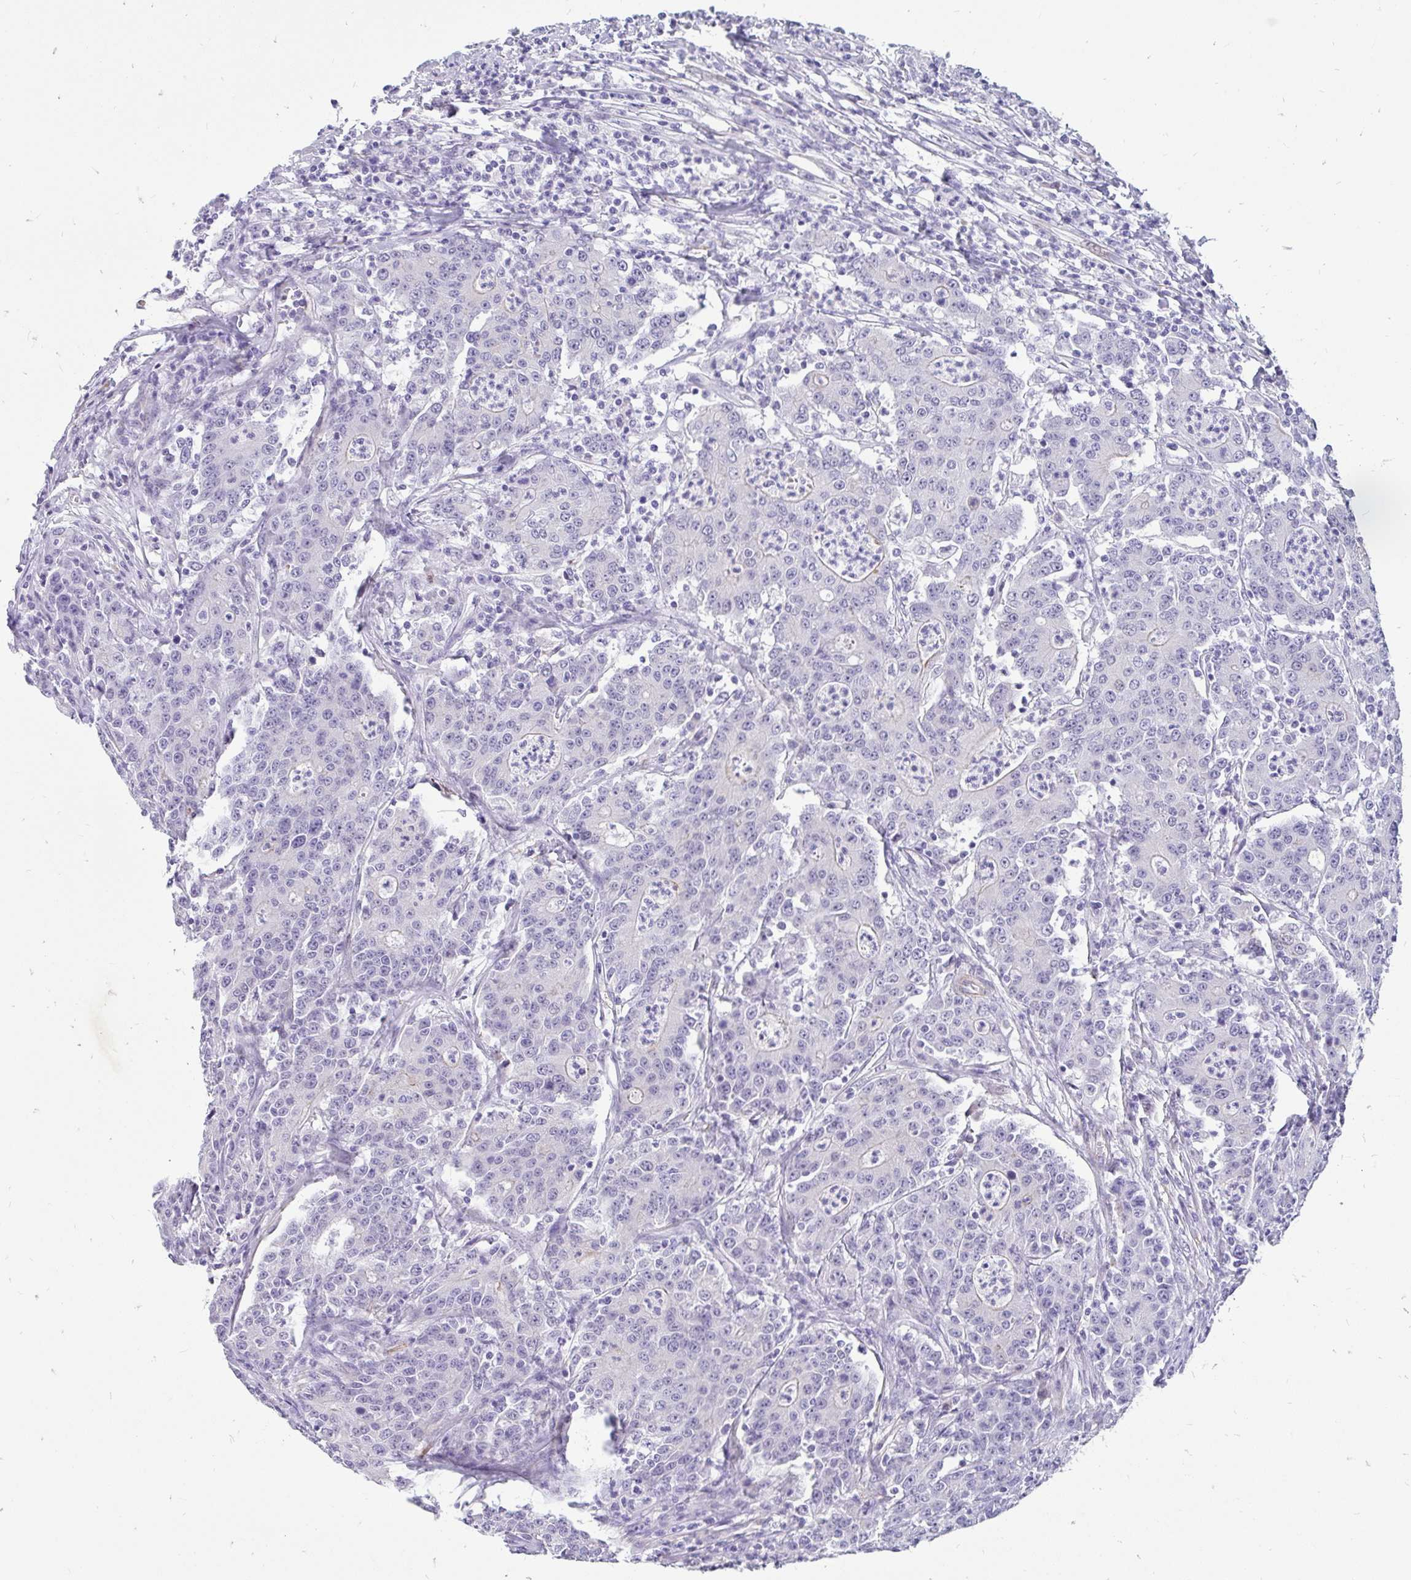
{"staining": {"intensity": "weak", "quantity": "<25%", "location": "cytoplasmic/membranous"}, "tissue": "colorectal cancer", "cell_type": "Tumor cells", "image_type": "cancer", "snomed": [{"axis": "morphology", "description": "Adenocarcinoma, NOS"}, {"axis": "topography", "description": "Colon"}], "caption": "The IHC image has no significant positivity in tumor cells of adenocarcinoma (colorectal) tissue. Brightfield microscopy of IHC stained with DAB (3,3'-diaminobenzidine) (brown) and hematoxylin (blue), captured at high magnification.", "gene": "EML5", "patient": {"sex": "male", "age": 83}}